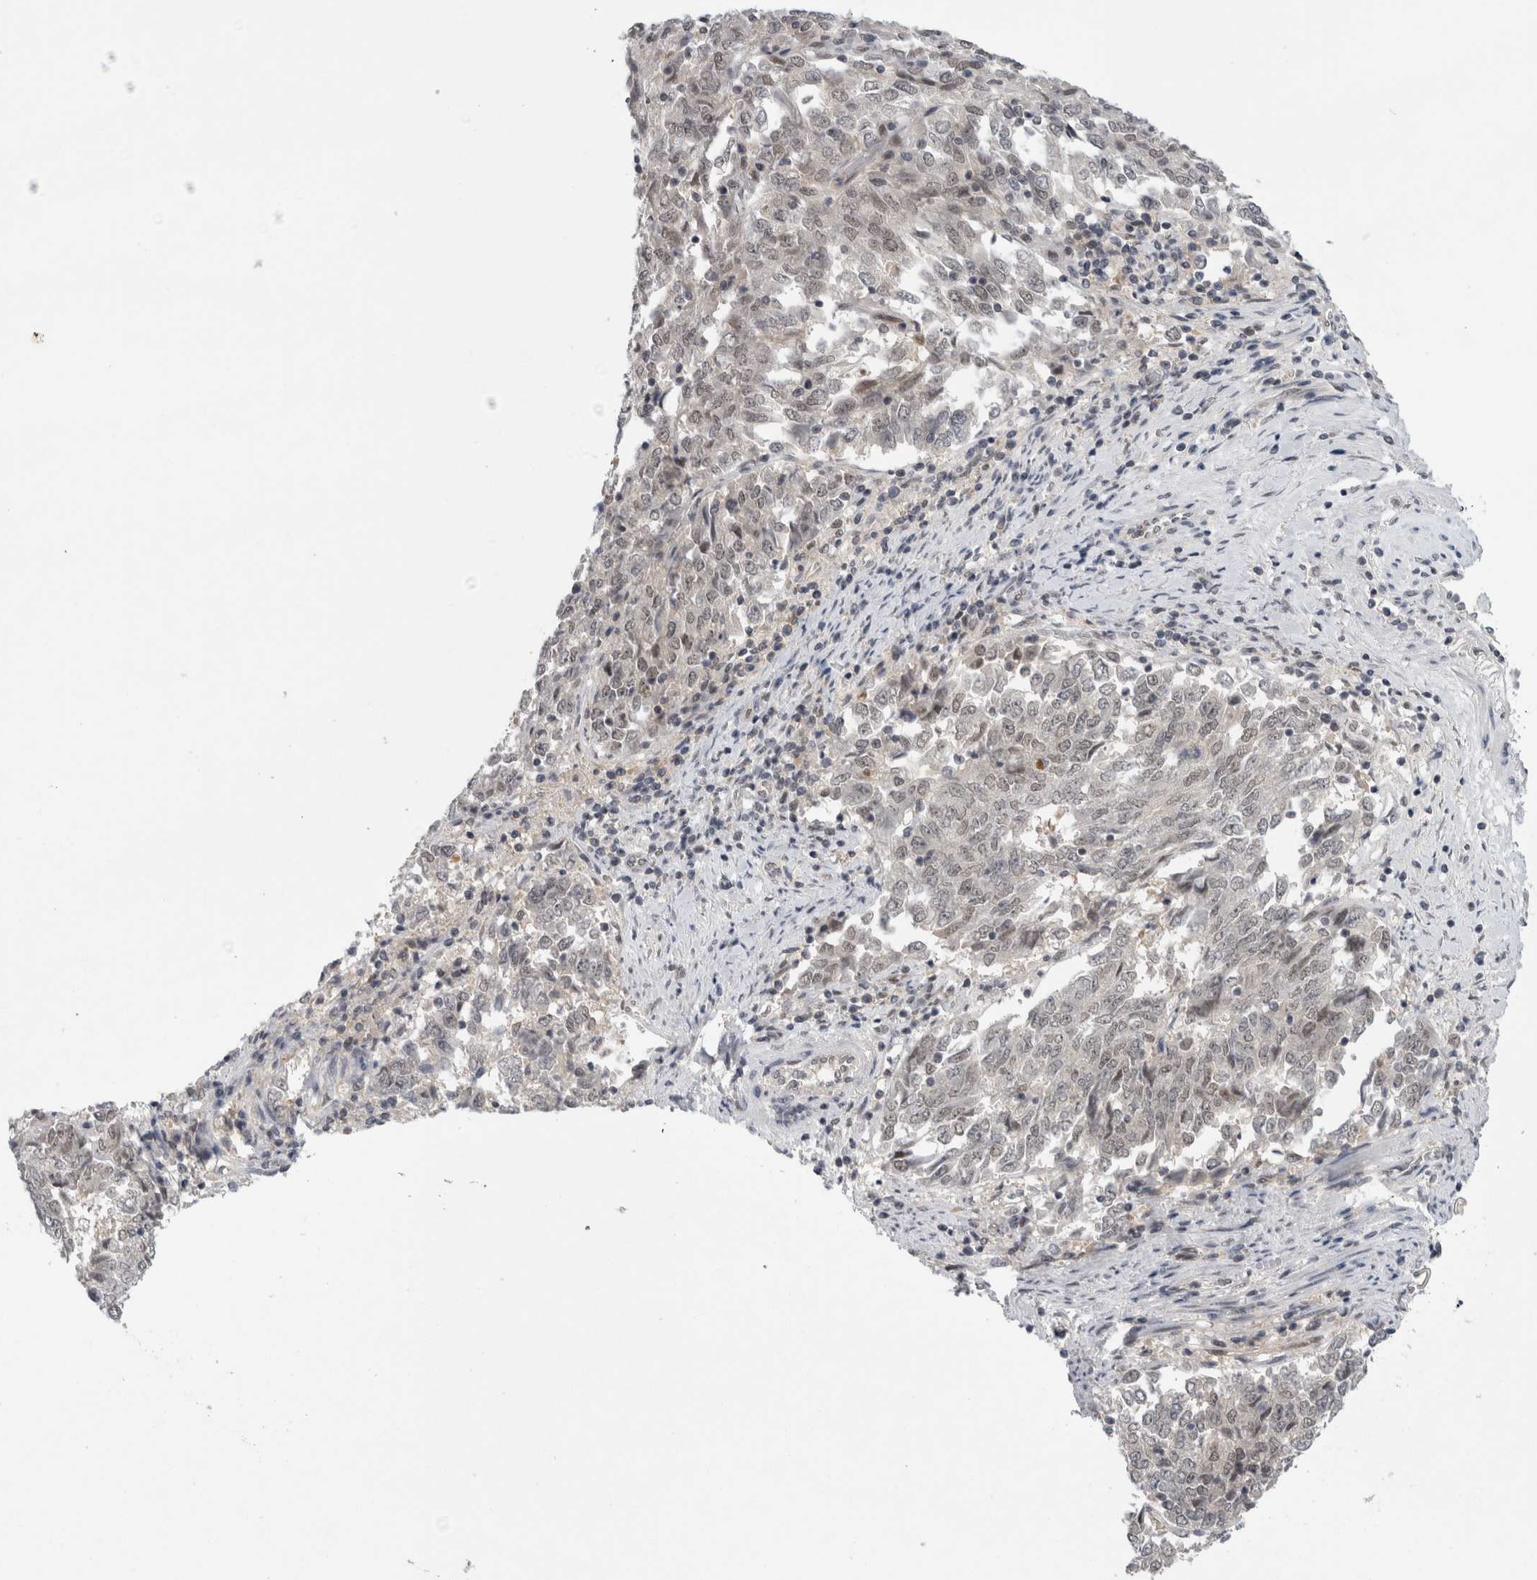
{"staining": {"intensity": "weak", "quantity": "25%-75%", "location": "nuclear"}, "tissue": "endometrial cancer", "cell_type": "Tumor cells", "image_type": "cancer", "snomed": [{"axis": "morphology", "description": "Adenocarcinoma, NOS"}, {"axis": "topography", "description": "Endometrium"}], "caption": "IHC staining of endometrial adenocarcinoma, which displays low levels of weak nuclear positivity in about 25%-75% of tumor cells indicating weak nuclear protein expression. The staining was performed using DAB (3,3'-diaminobenzidine) (brown) for protein detection and nuclei were counterstained in hematoxylin (blue).", "gene": "PSMB2", "patient": {"sex": "female", "age": 80}}